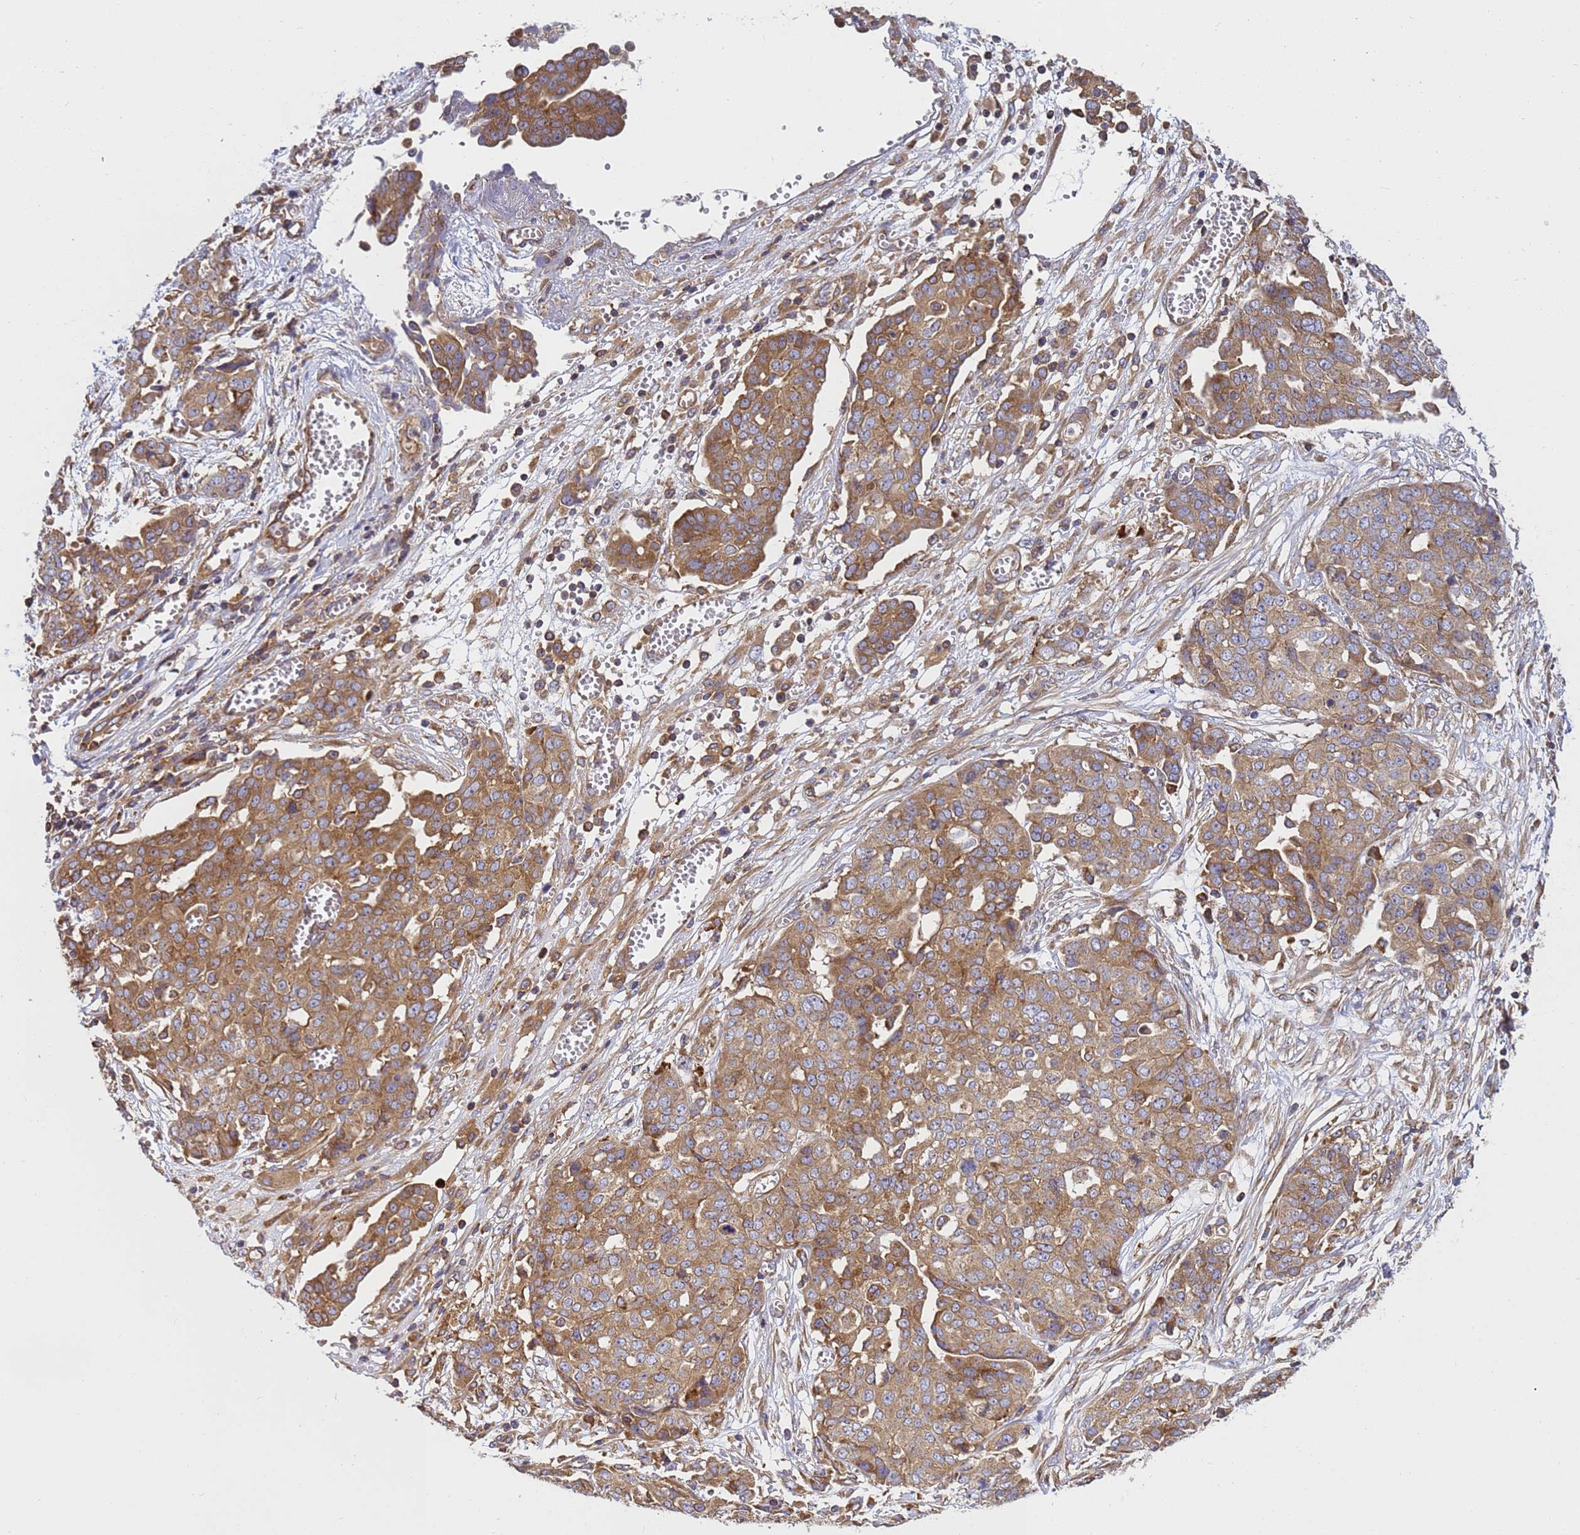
{"staining": {"intensity": "moderate", "quantity": ">75%", "location": "cytoplasmic/membranous"}, "tissue": "ovarian cancer", "cell_type": "Tumor cells", "image_type": "cancer", "snomed": [{"axis": "morphology", "description": "Cystadenocarcinoma, serous, NOS"}, {"axis": "topography", "description": "Soft tissue"}, {"axis": "topography", "description": "Ovary"}], "caption": "Tumor cells reveal medium levels of moderate cytoplasmic/membranous positivity in approximately >75% of cells in ovarian cancer.", "gene": "BECN1", "patient": {"sex": "female", "age": 57}}